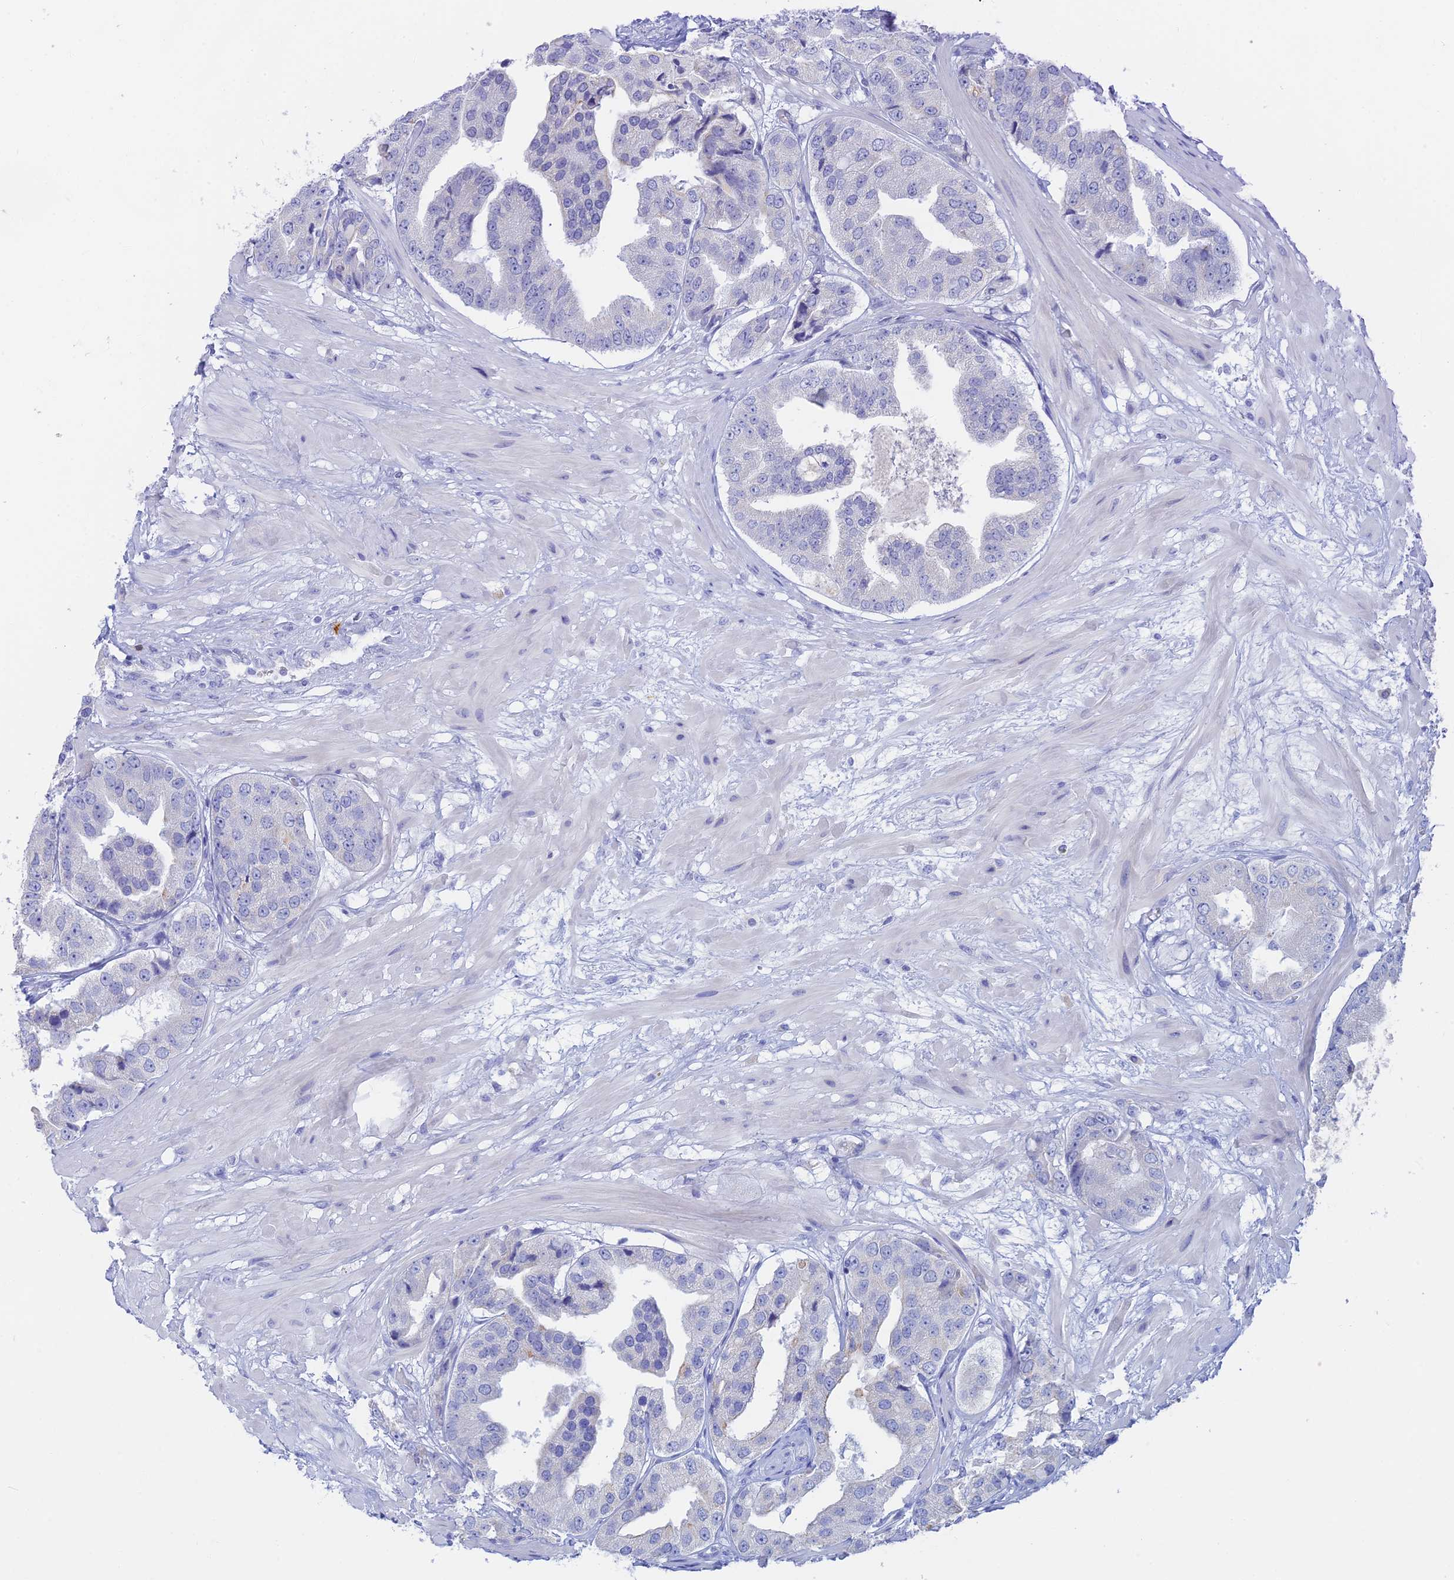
{"staining": {"intensity": "negative", "quantity": "none", "location": "none"}, "tissue": "prostate cancer", "cell_type": "Tumor cells", "image_type": "cancer", "snomed": [{"axis": "morphology", "description": "Adenocarcinoma, High grade"}, {"axis": "topography", "description": "Prostate"}], "caption": "Protein analysis of high-grade adenocarcinoma (prostate) reveals no significant positivity in tumor cells.", "gene": "CEP152", "patient": {"sex": "male", "age": 63}}